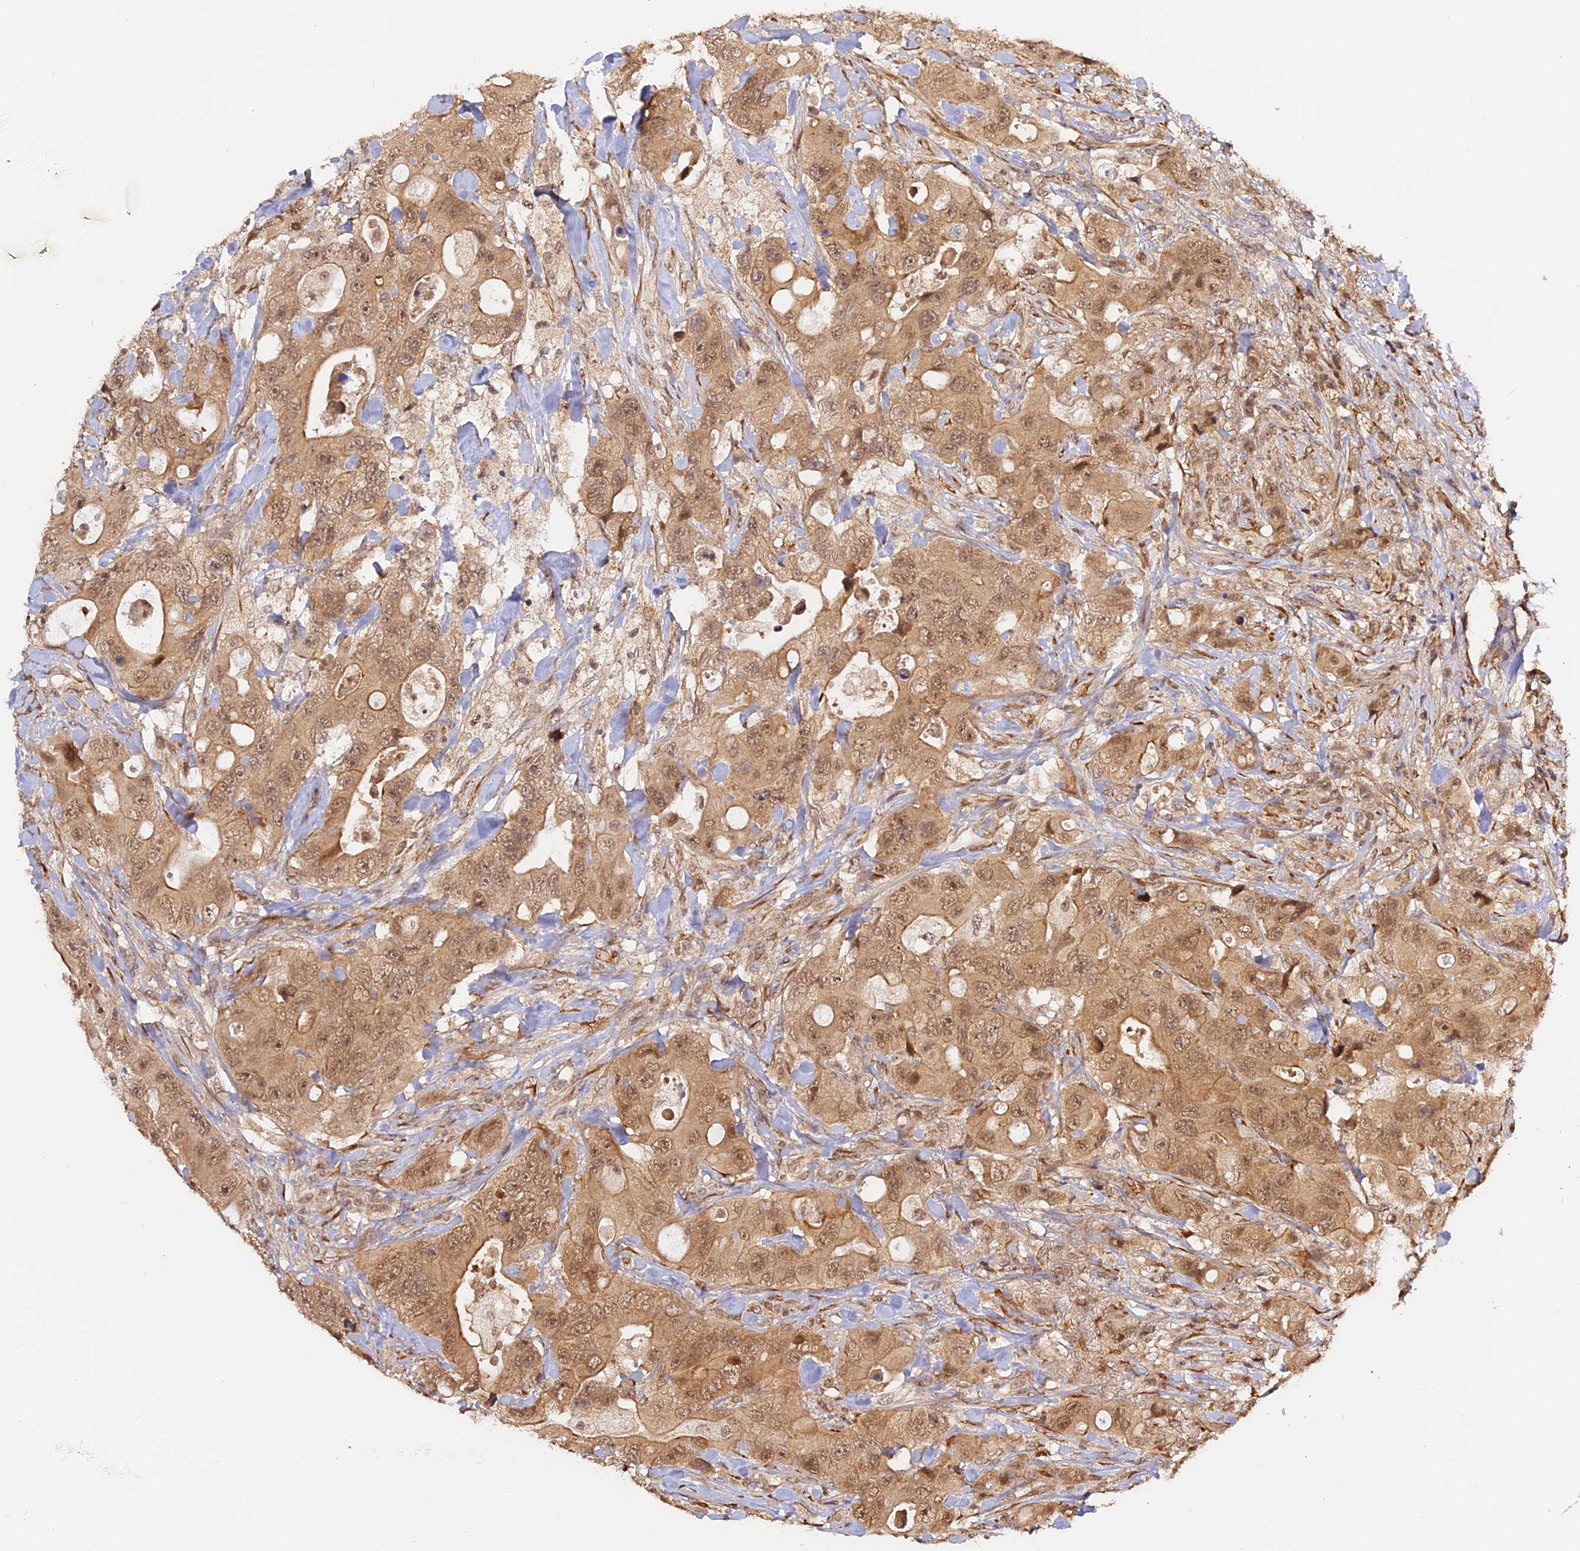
{"staining": {"intensity": "moderate", "quantity": ">75%", "location": "cytoplasmic/membranous,nuclear"}, "tissue": "colorectal cancer", "cell_type": "Tumor cells", "image_type": "cancer", "snomed": [{"axis": "morphology", "description": "Adenocarcinoma, NOS"}, {"axis": "topography", "description": "Colon"}], "caption": "Protein positivity by IHC demonstrates moderate cytoplasmic/membranous and nuclear expression in approximately >75% of tumor cells in colorectal cancer (adenocarcinoma). (brown staining indicates protein expression, while blue staining denotes nuclei).", "gene": "IMPACT", "patient": {"sex": "female", "age": 46}}